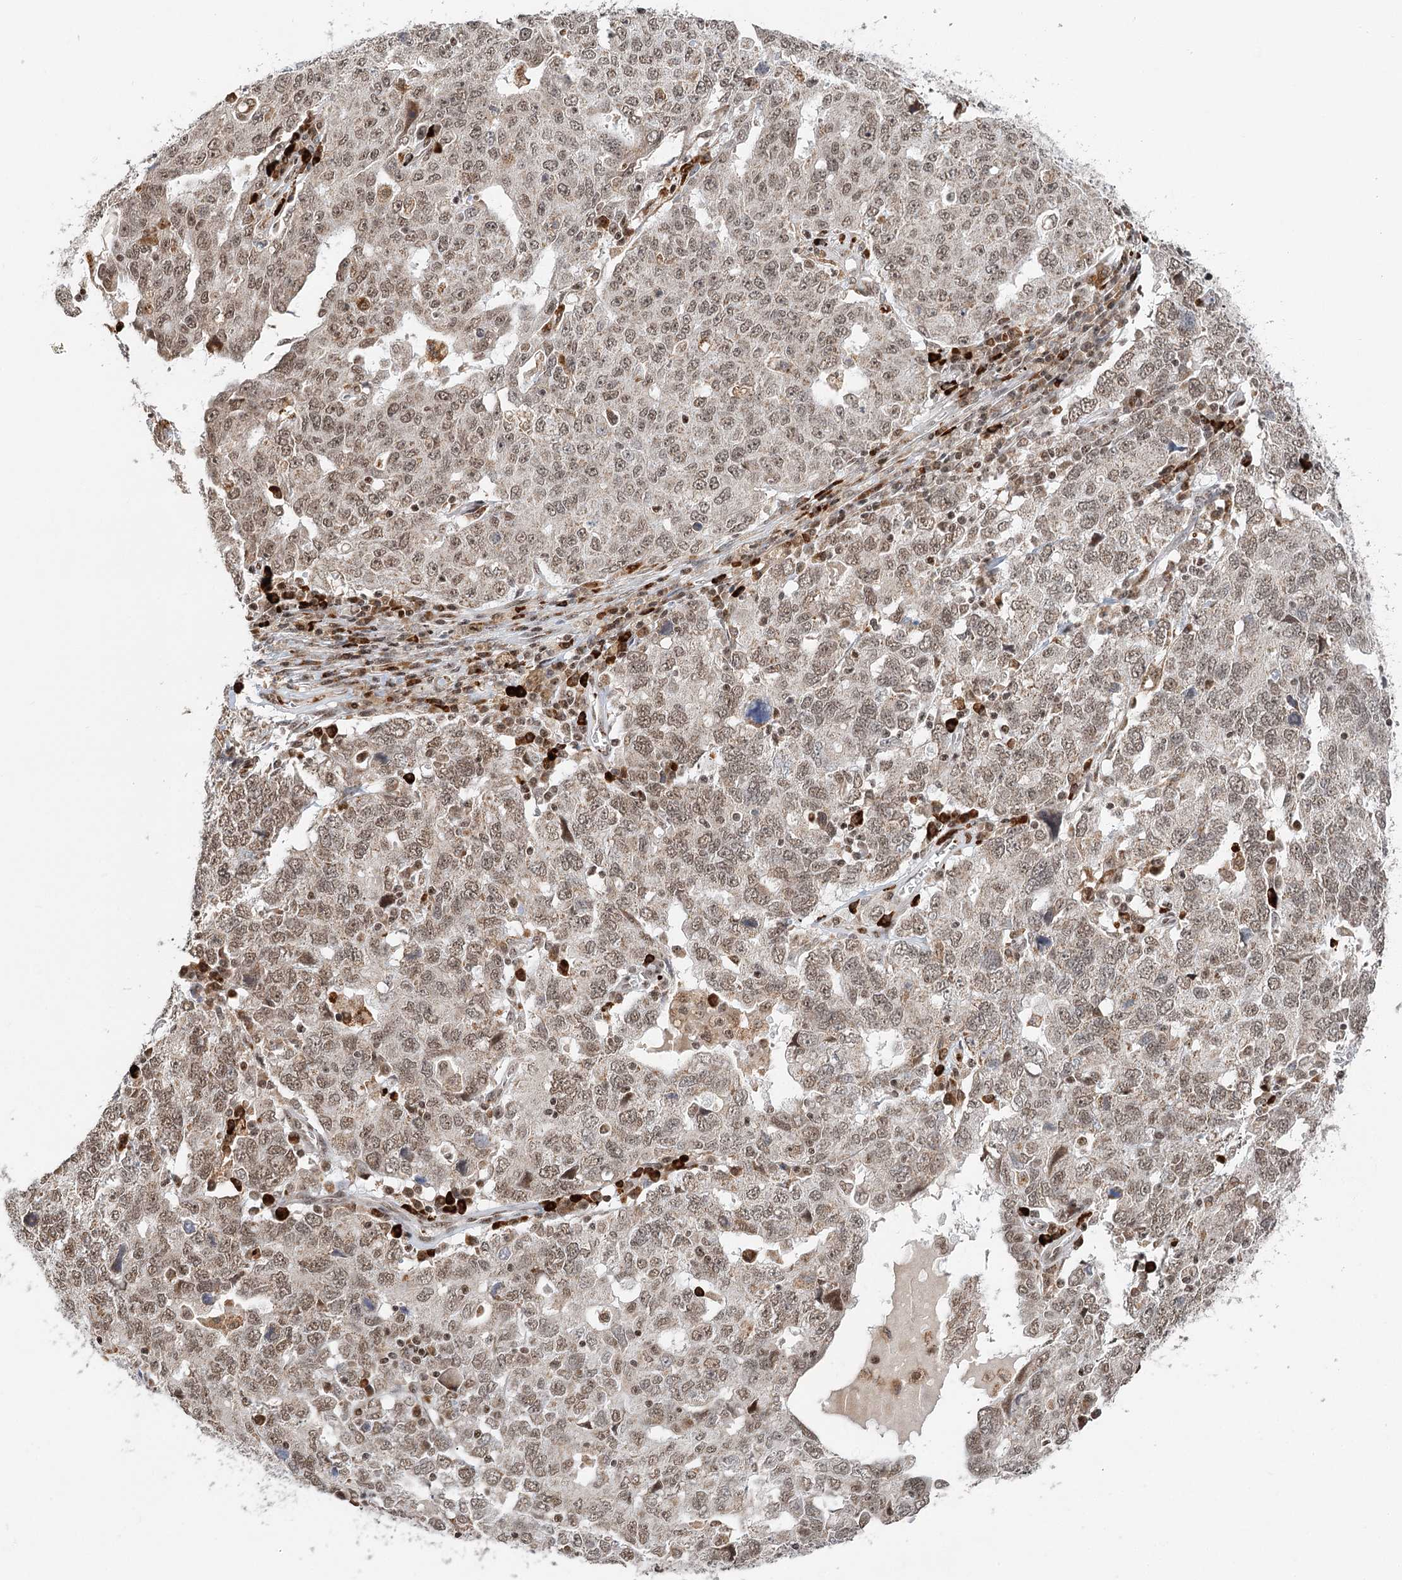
{"staining": {"intensity": "moderate", "quantity": ">75%", "location": "nuclear"}, "tissue": "ovarian cancer", "cell_type": "Tumor cells", "image_type": "cancer", "snomed": [{"axis": "morphology", "description": "Carcinoma, endometroid"}, {"axis": "topography", "description": "Ovary"}], "caption": "Immunohistochemical staining of ovarian cancer shows moderate nuclear protein positivity in approximately >75% of tumor cells.", "gene": "BNIP5", "patient": {"sex": "female", "age": 62}}